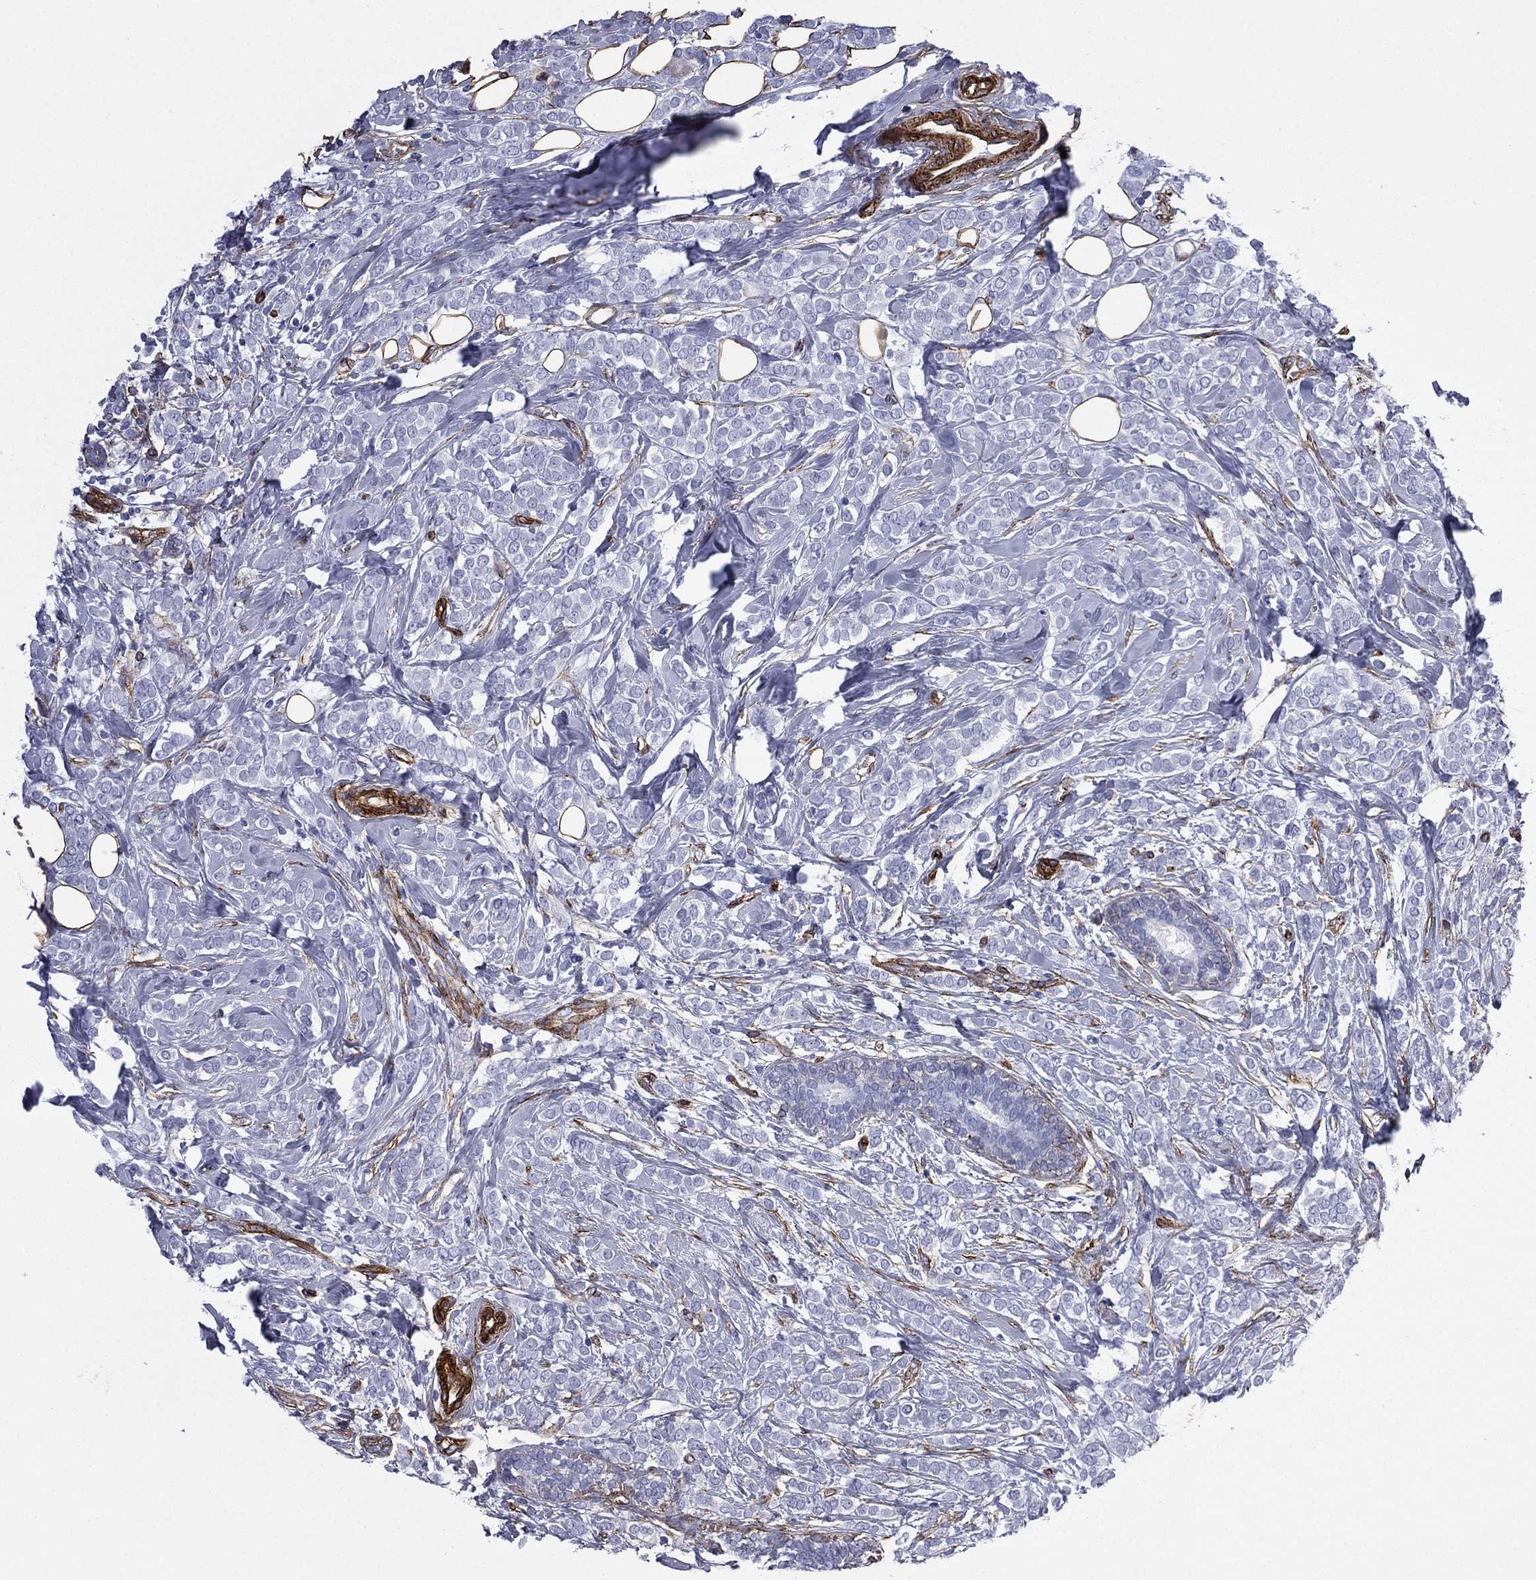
{"staining": {"intensity": "negative", "quantity": "none", "location": "none"}, "tissue": "breast cancer", "cell_type": "Tumor cells", "image_type": "cancer", "snomed": [{"axis": "morphology", "description": "Lobular carcinoma"}, {"axis": "topography", "description": "Breast"}], "caption": "IHC image of lobular carcinoma (breast) stained for a protein (brown), which exhibits no positivity in tumor cells.", "gene": "CAVIN3", "patient": {"sex": "female", "age": 49}}